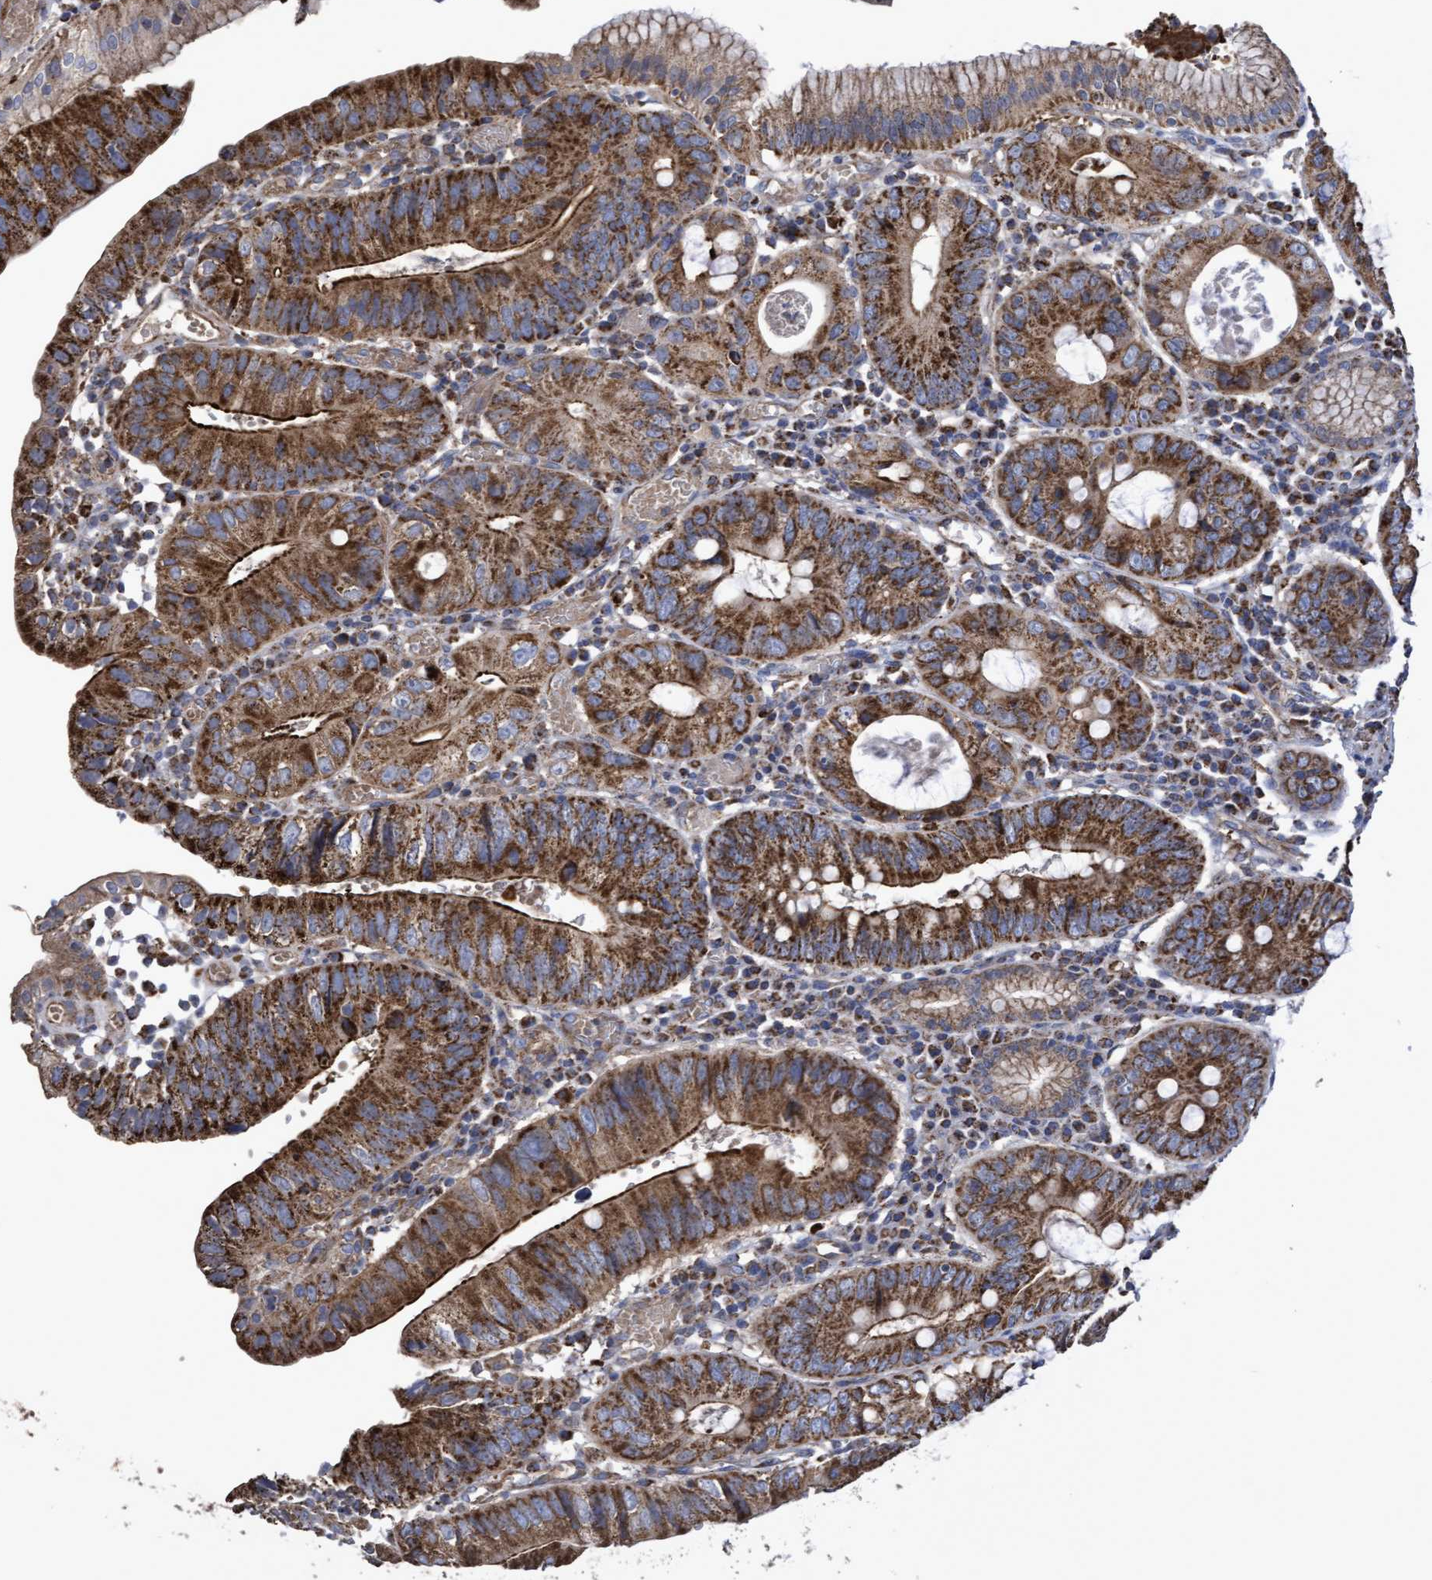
{"staining": {"intensity": "strong", "quantity": ">75%", "location": "cytoplasmic/membranous"}, "tissue": "stomach cancer", "cell_type": "Tumor cells", "image_type": "cancer", "snomed": [{"axis": "morphology", "description": "Adenocarcinoma, NOS"}, {"axis": "topography", "description": "Stomach"}], "caption": "Approximately >75% of tumor cells in stomach cancer (adenocarcinoma) demonstrate strong cytoplasmic/membranous protein staining as visualized by brown immunohistochemical staining.", "gene": "COBL", "patient": {"sex": "male", "age": 59}}